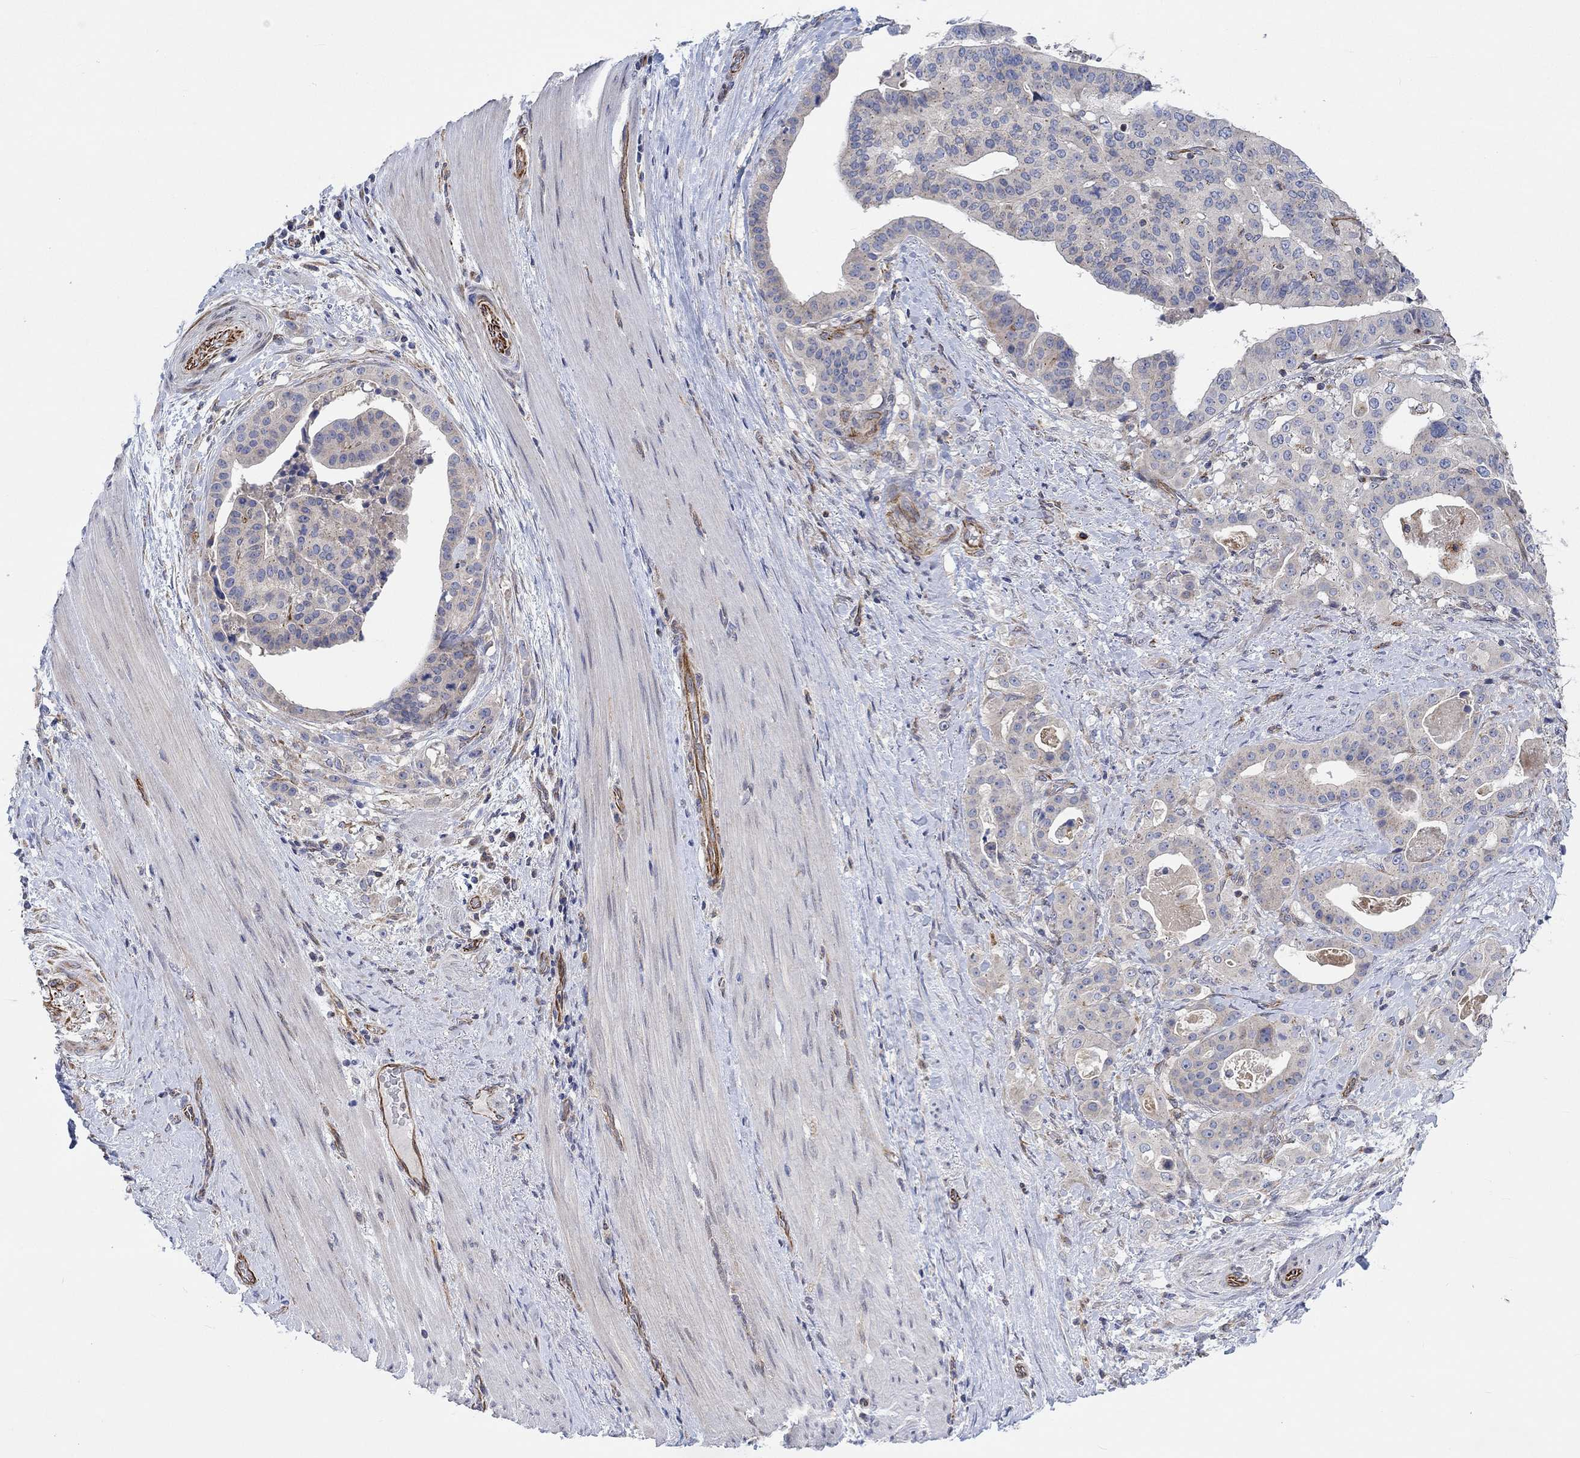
{"staining": {"intensity": "negative", "quantity": "none", "location": "none"}, "tissue": "stomach cancer", "cell_type": "Tumor cells", "image_type": "cancer", "snomed": [{"axis": "morphology", "description": "Adenocarcinoma, NOS"}, {"axis": "topography", "description": "Stomach"}], "caption": "Immunohistochemistry image of human stomach adenocarcinoma stained for a protein (brown), which shows no staining in tumor cells.", "gene": "CAMK1D", "patient": {"sex": "male", "age": 48}}